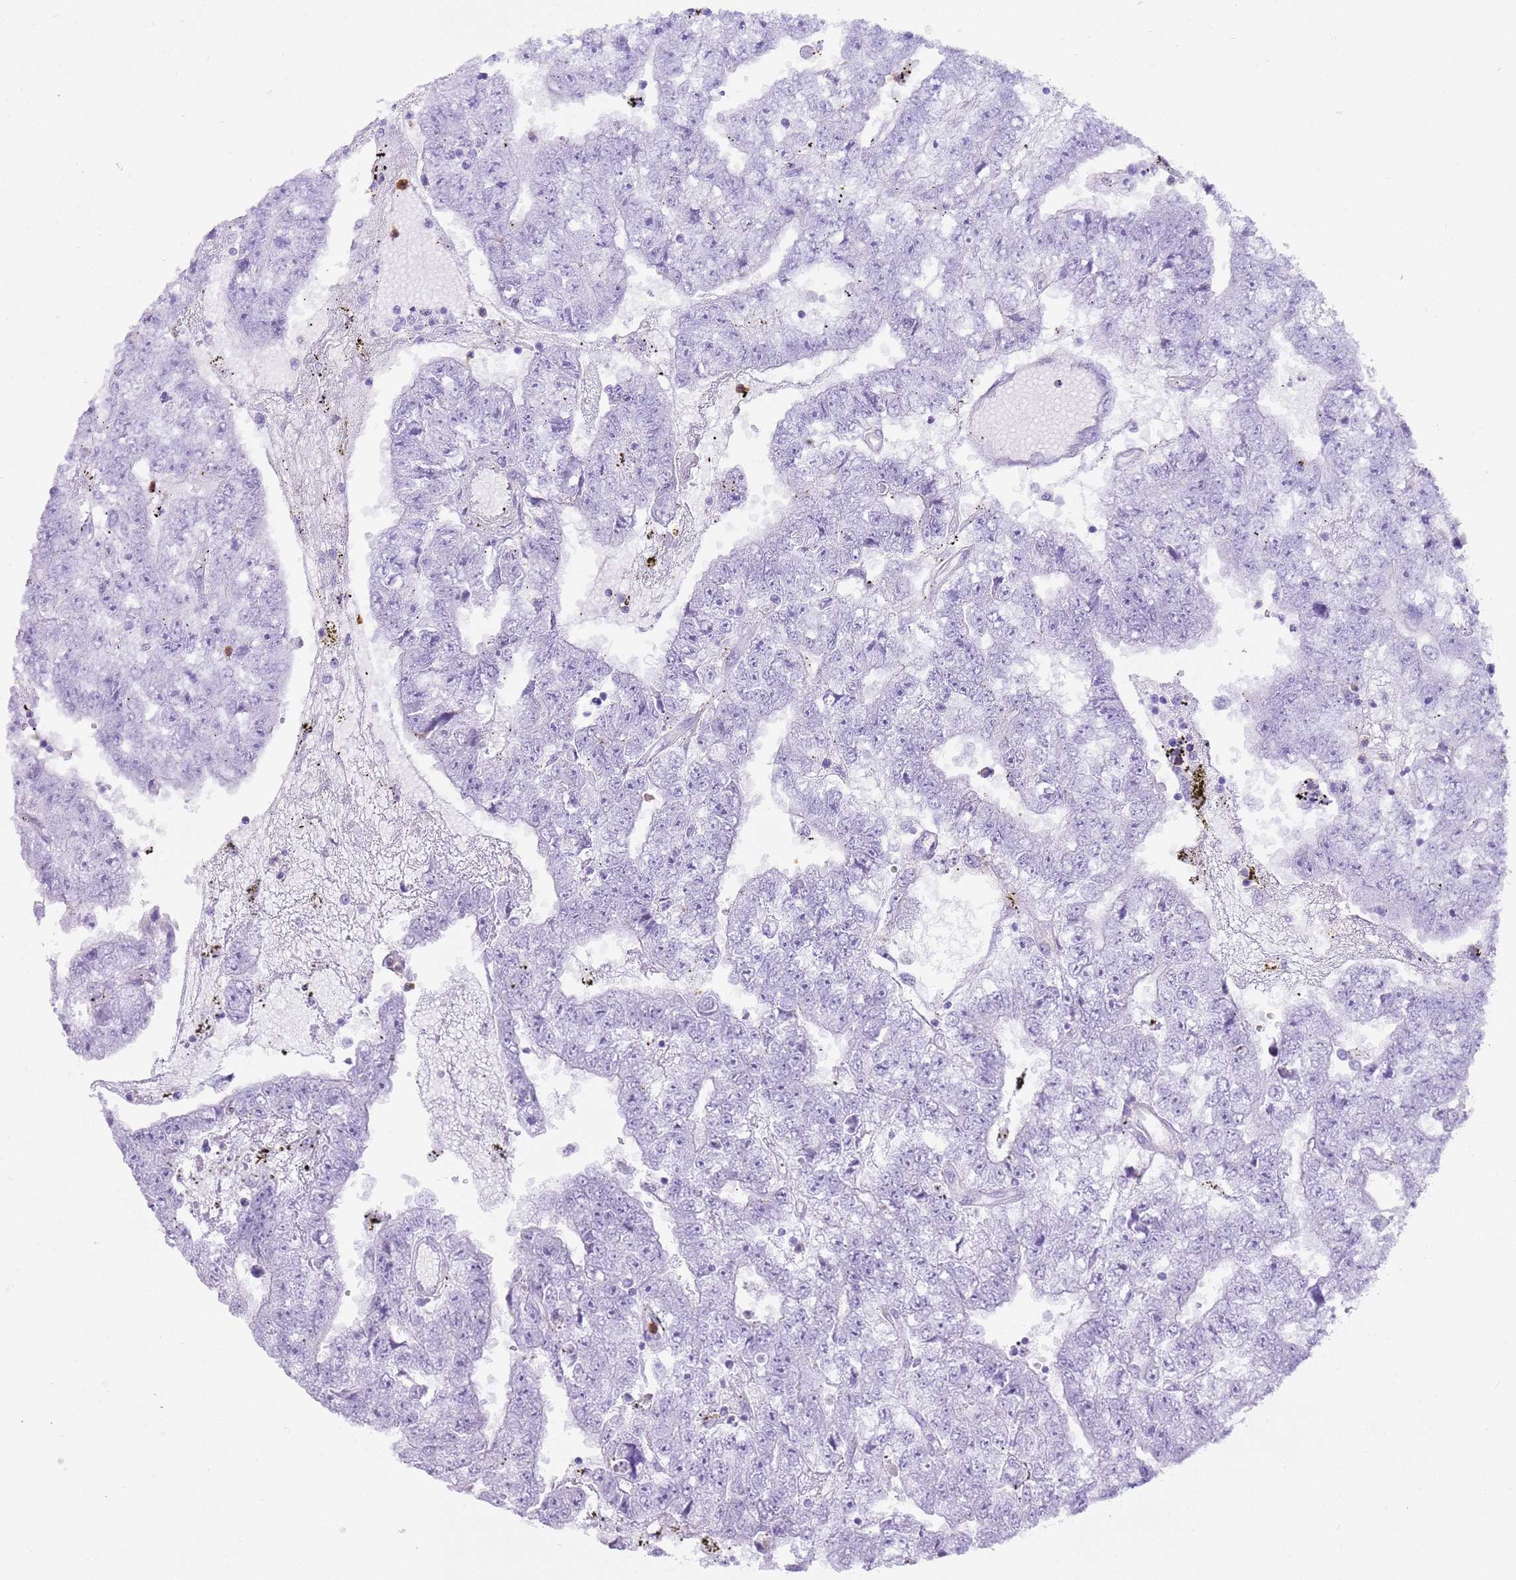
{"staining": {"intensity": "negative", "quantity": "none", "location": "none"}, "tissue": "testis cancer", "cell_type": "Tumor cells", "image_type": "cancer", "snomed": [{"axis": "morphology", "description": "Carcinoma, Embryonal, NOS"}, {"axis": "topography", "description": "Testis"}], "caption": "This is an immunohistochemistry (IHC) photomicrograph of testis embryonal carcinoma. There is no positivity in tumor cells.", "gene": "CD177", "patient": {"sex": "male", "age": 25}}